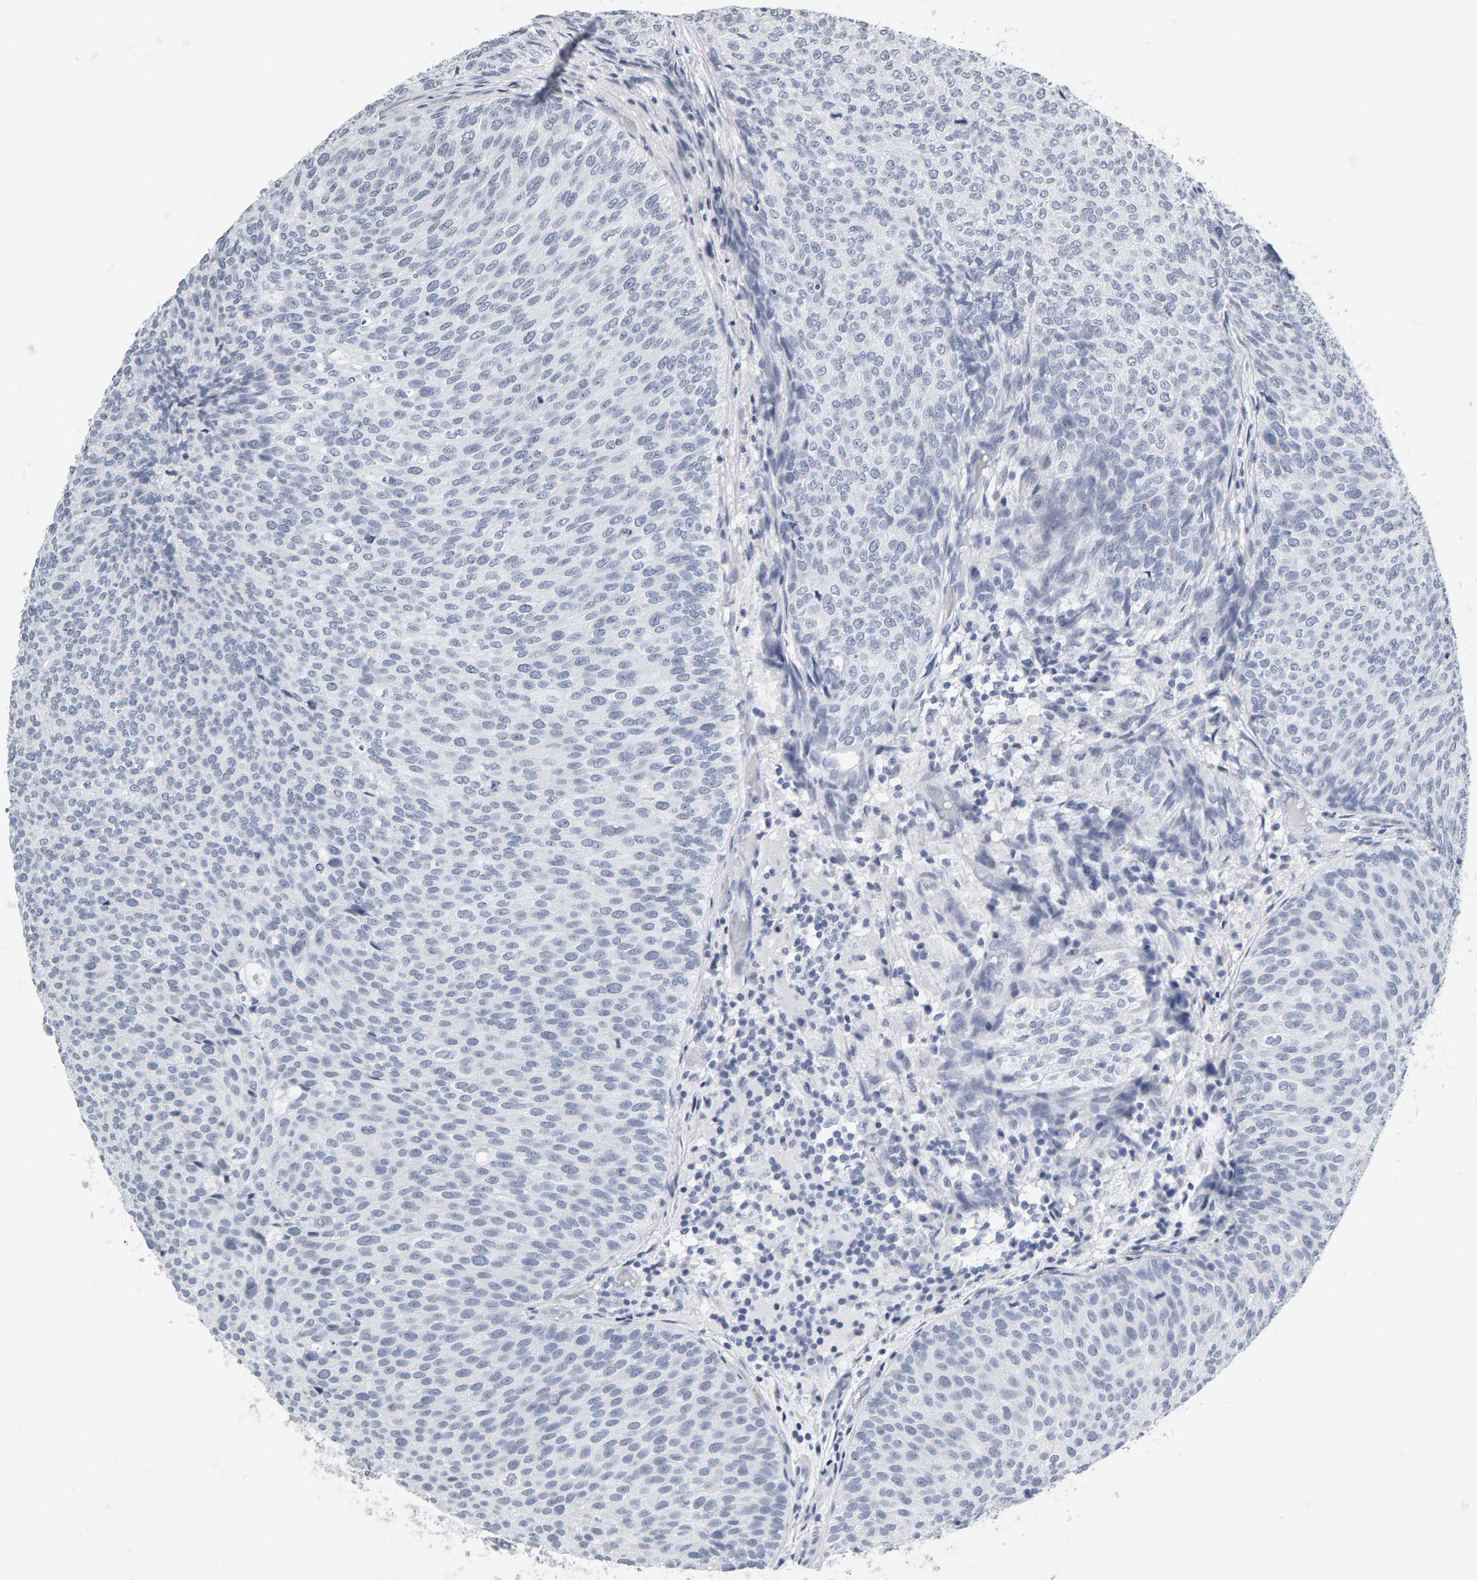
{"staining": {"intensity": "negative", "quantity": "none", "location": "none"}, "tissue": "urothelial cancer", "cell_type": "Tumor cells", "image_type": "cancer", "snomed": [{"axis": "morphology", "description": "Urothelial carcinoma, Low grade"}, {"axis": "topography", "description": "Urinary bladder"}], "caption": "Human urothelial cancer stained for a protein using IHC demonstrates no expression in tumor cells.", "gene": "SPACA3", "patient": {"sex": "male", "age": 86}}